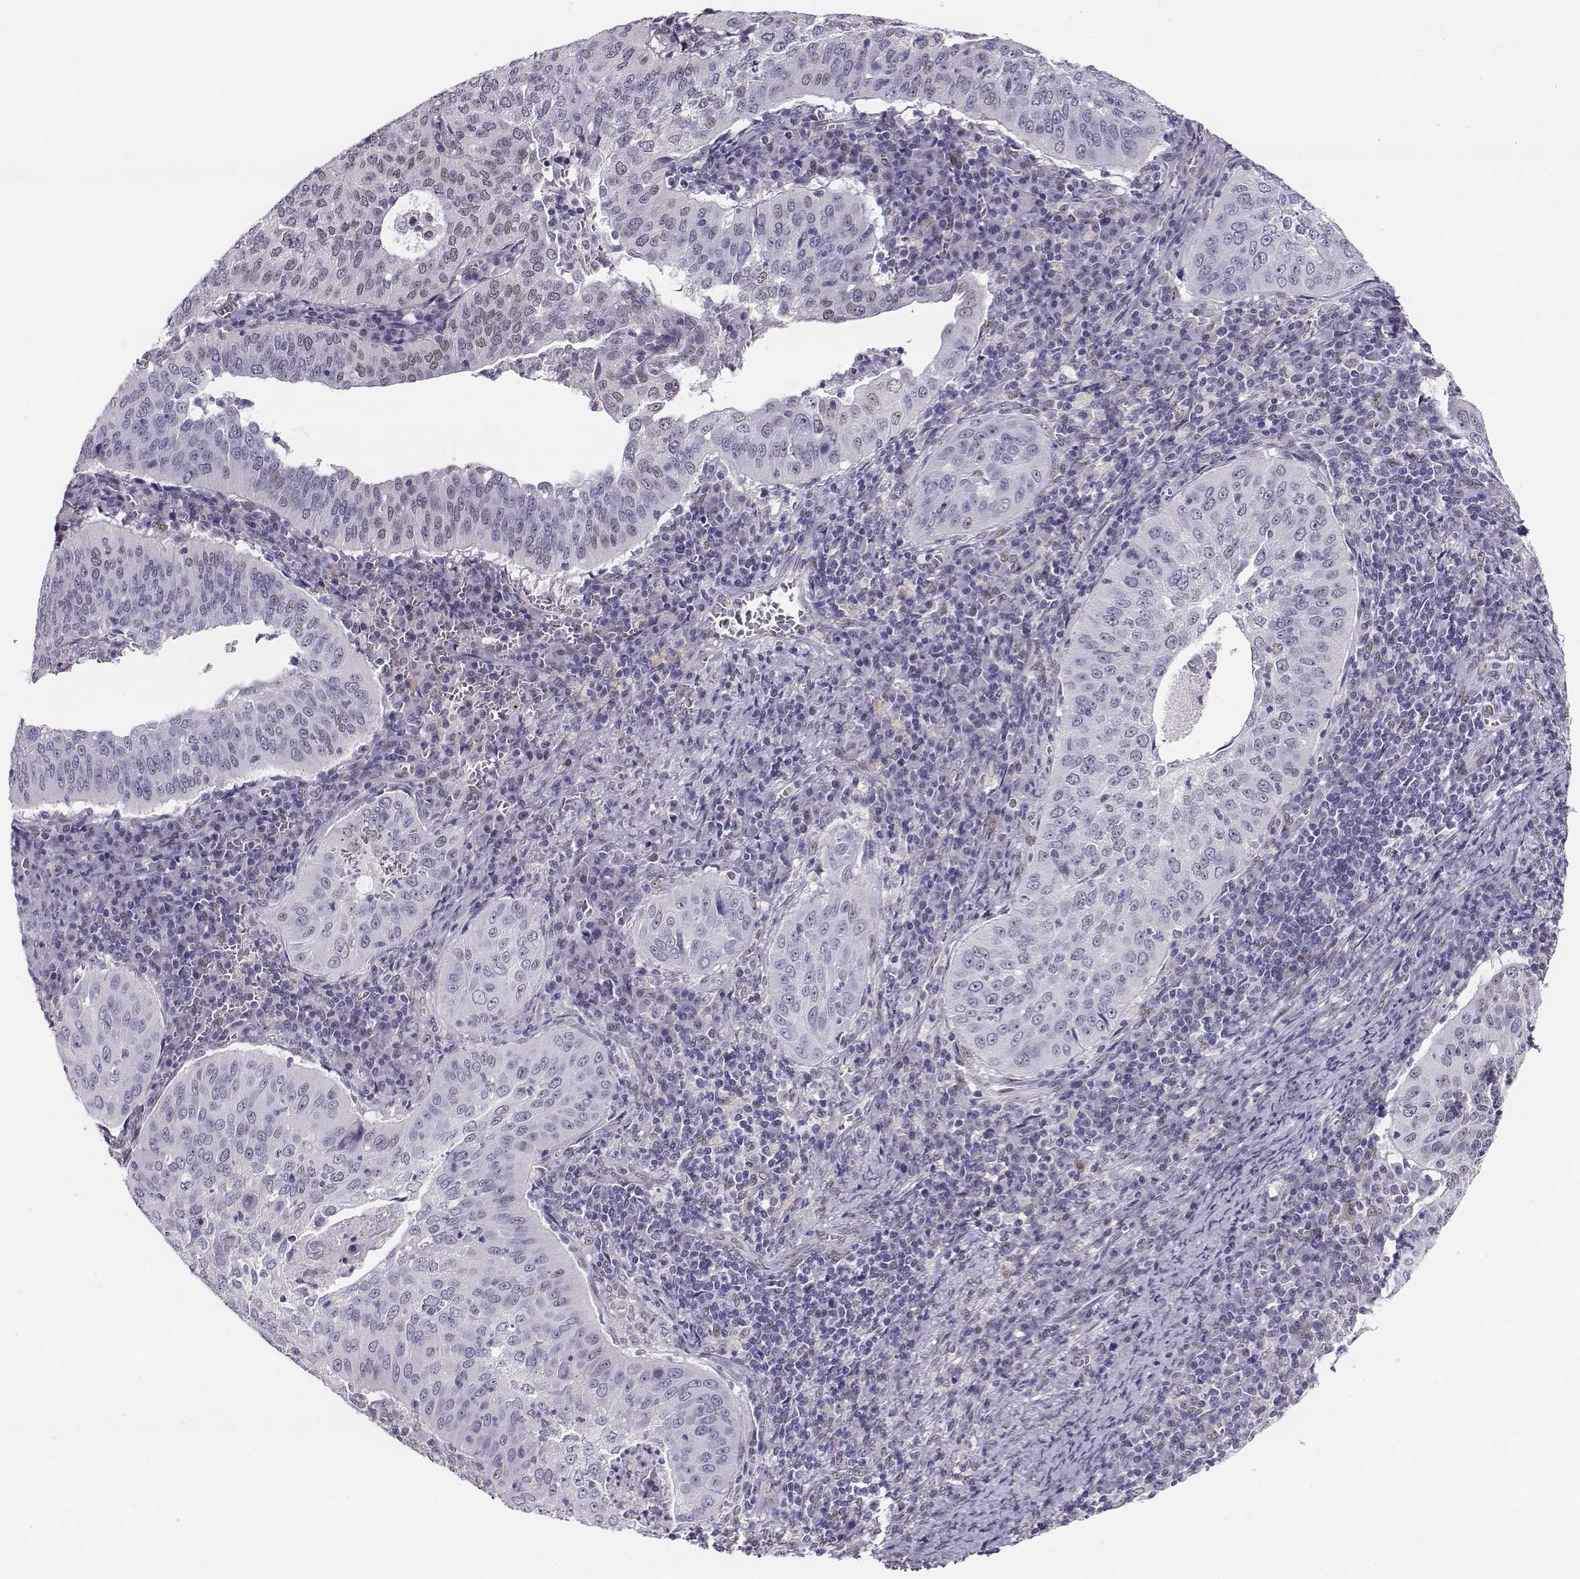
{"staining": {"intensity": "negative", "quantity": "none", "location": "none"}, "tissue": "cervical cancer", "cell_type": "Tumor cells", "image_type": "cancer", "snomed": [{"axis": "morphology", "description": "Squamous cell carcinoma, NOS"}, {"axis": "topography", "description": "Cervix"}], "caption": "An IHC photomicrograph of cervical squamous cell carcinoma is shown. There is no staining in tumor cells of cervical squamous cell carcinoma.", "gene": "POLI", "patient": {"sex": "female", "age": 39}}